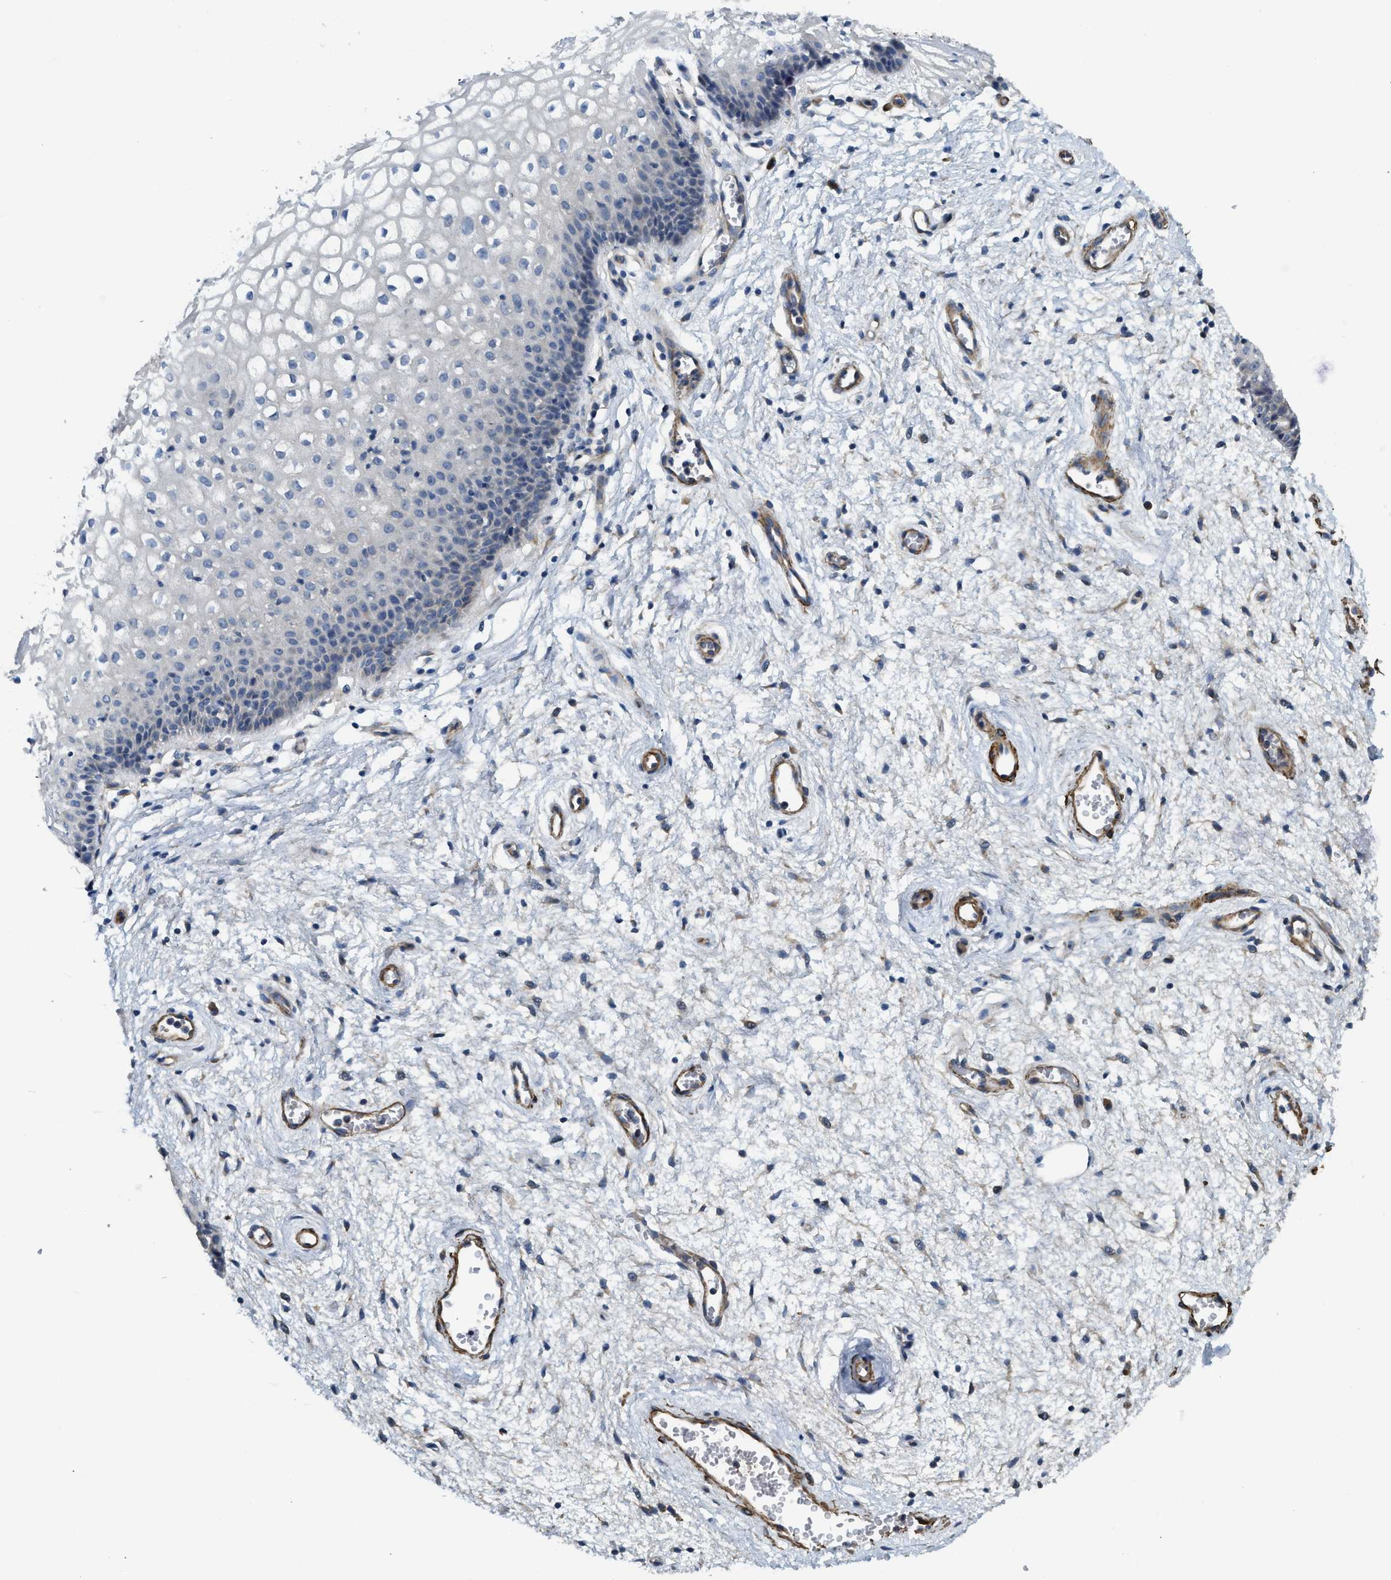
{"staining": {"intensity": "negative", "quantity": "none", "location": "none"}, "tissue": "vagina", "cell_type": "Squamous epithelial cells", "image_type": "normal", "snomed": [{"axis": "morphology", "description": "Normal tissue, NOS"}, {"axis": "topography", "description": "Vagina"}], "caption": "DAB (3,3'-diaminobenzidine) immunohistochemical staining of normal human vagina shows no significant expression in squamous epithelial cells.", "gene": "BMPR1A", "patient": {"sex": "female", "age": 34}}